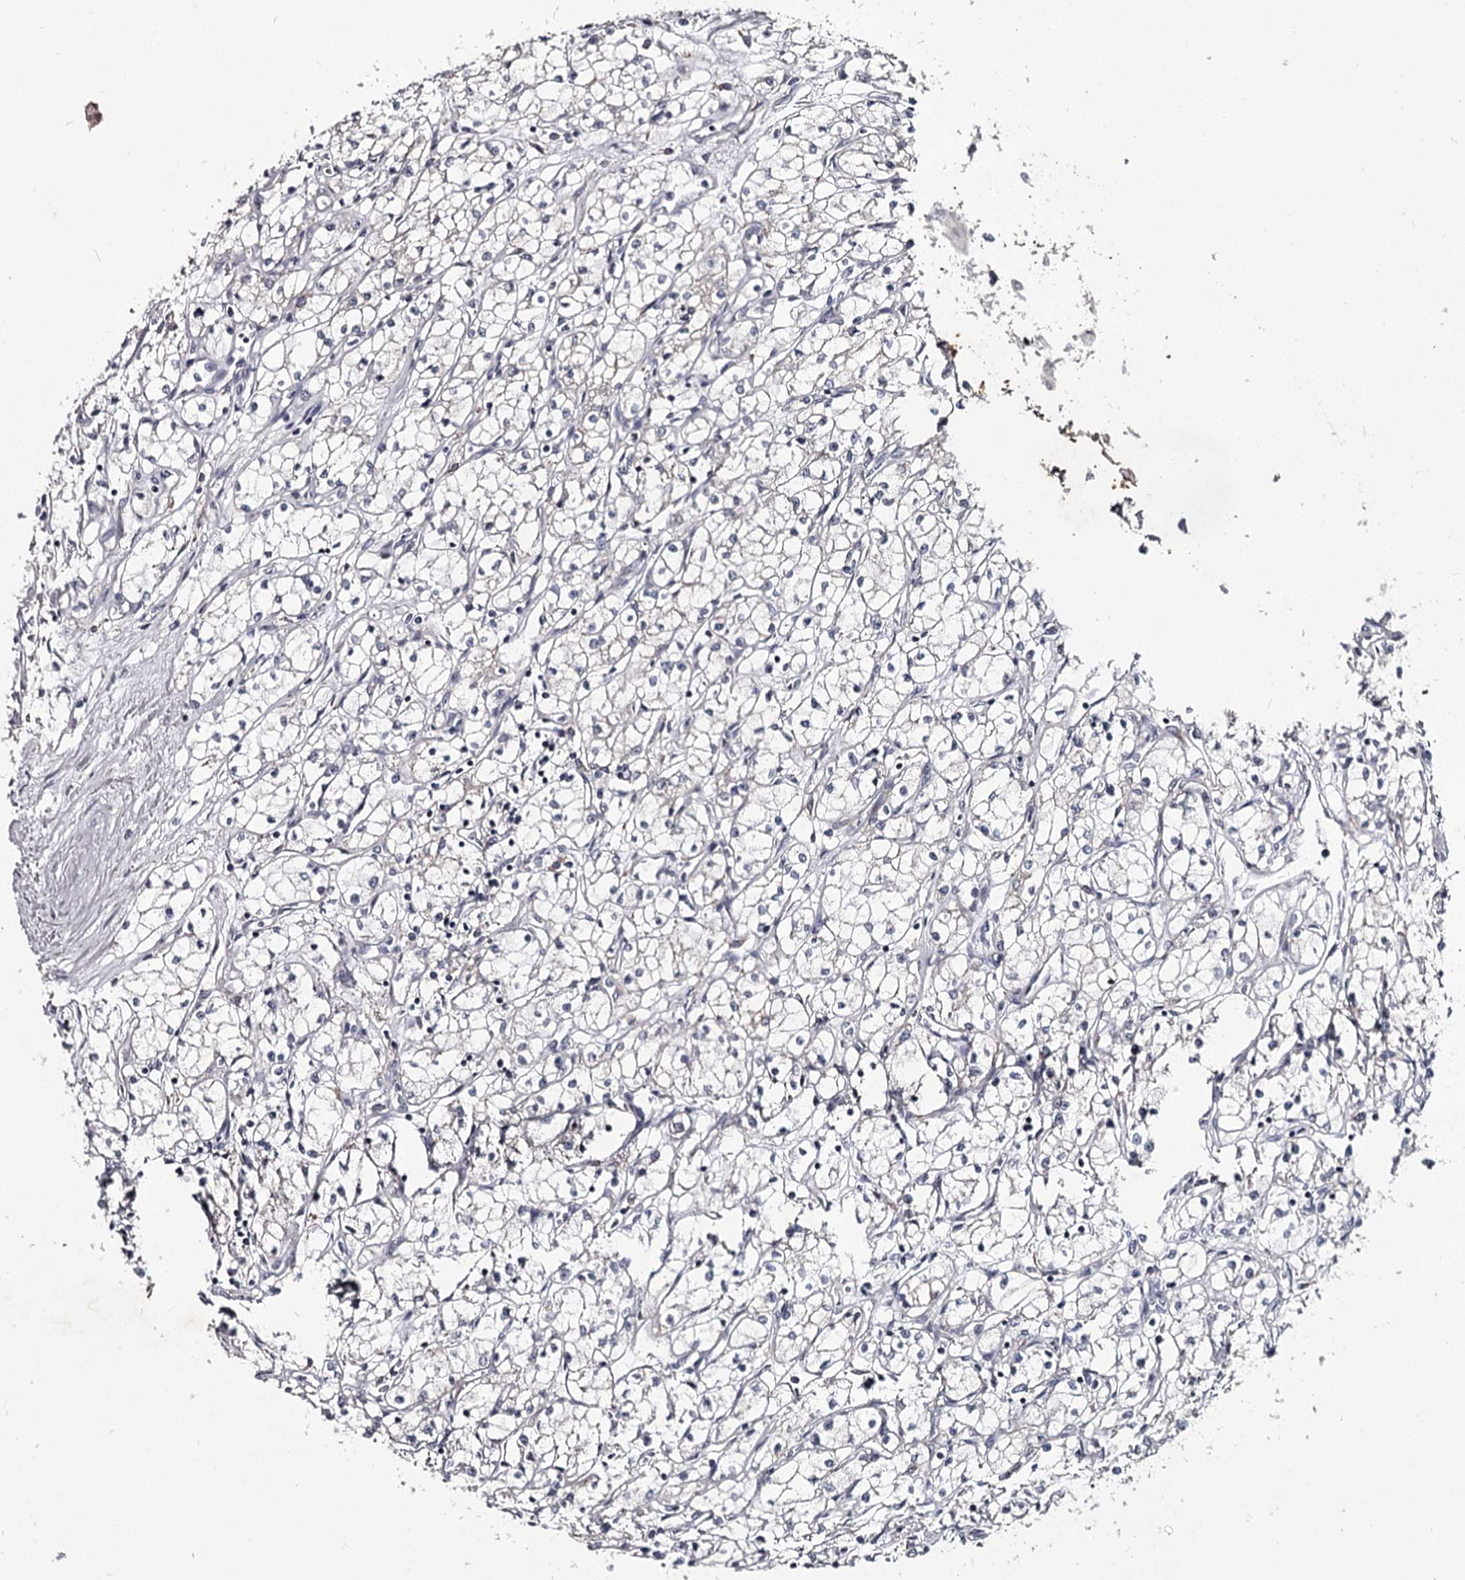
{"staining": {"intensity": "negative", "quantity": "none", "location": "none"}, "tissue": "renal cancer", "cell_type": "Tumor cells", "image_type": "cancer", "snomed": [{"axis": "morphology", "description": "Adenocarcinoma, NOS"}, {"axis": "topography", "description": "Kidney"}], "caption": "This is an immunohistochemistry histopathology image of human renal cancer. There is no expression in tumor cells.", "gene": "RASSF6", "patient": {"sex": "male", "age": 59}}